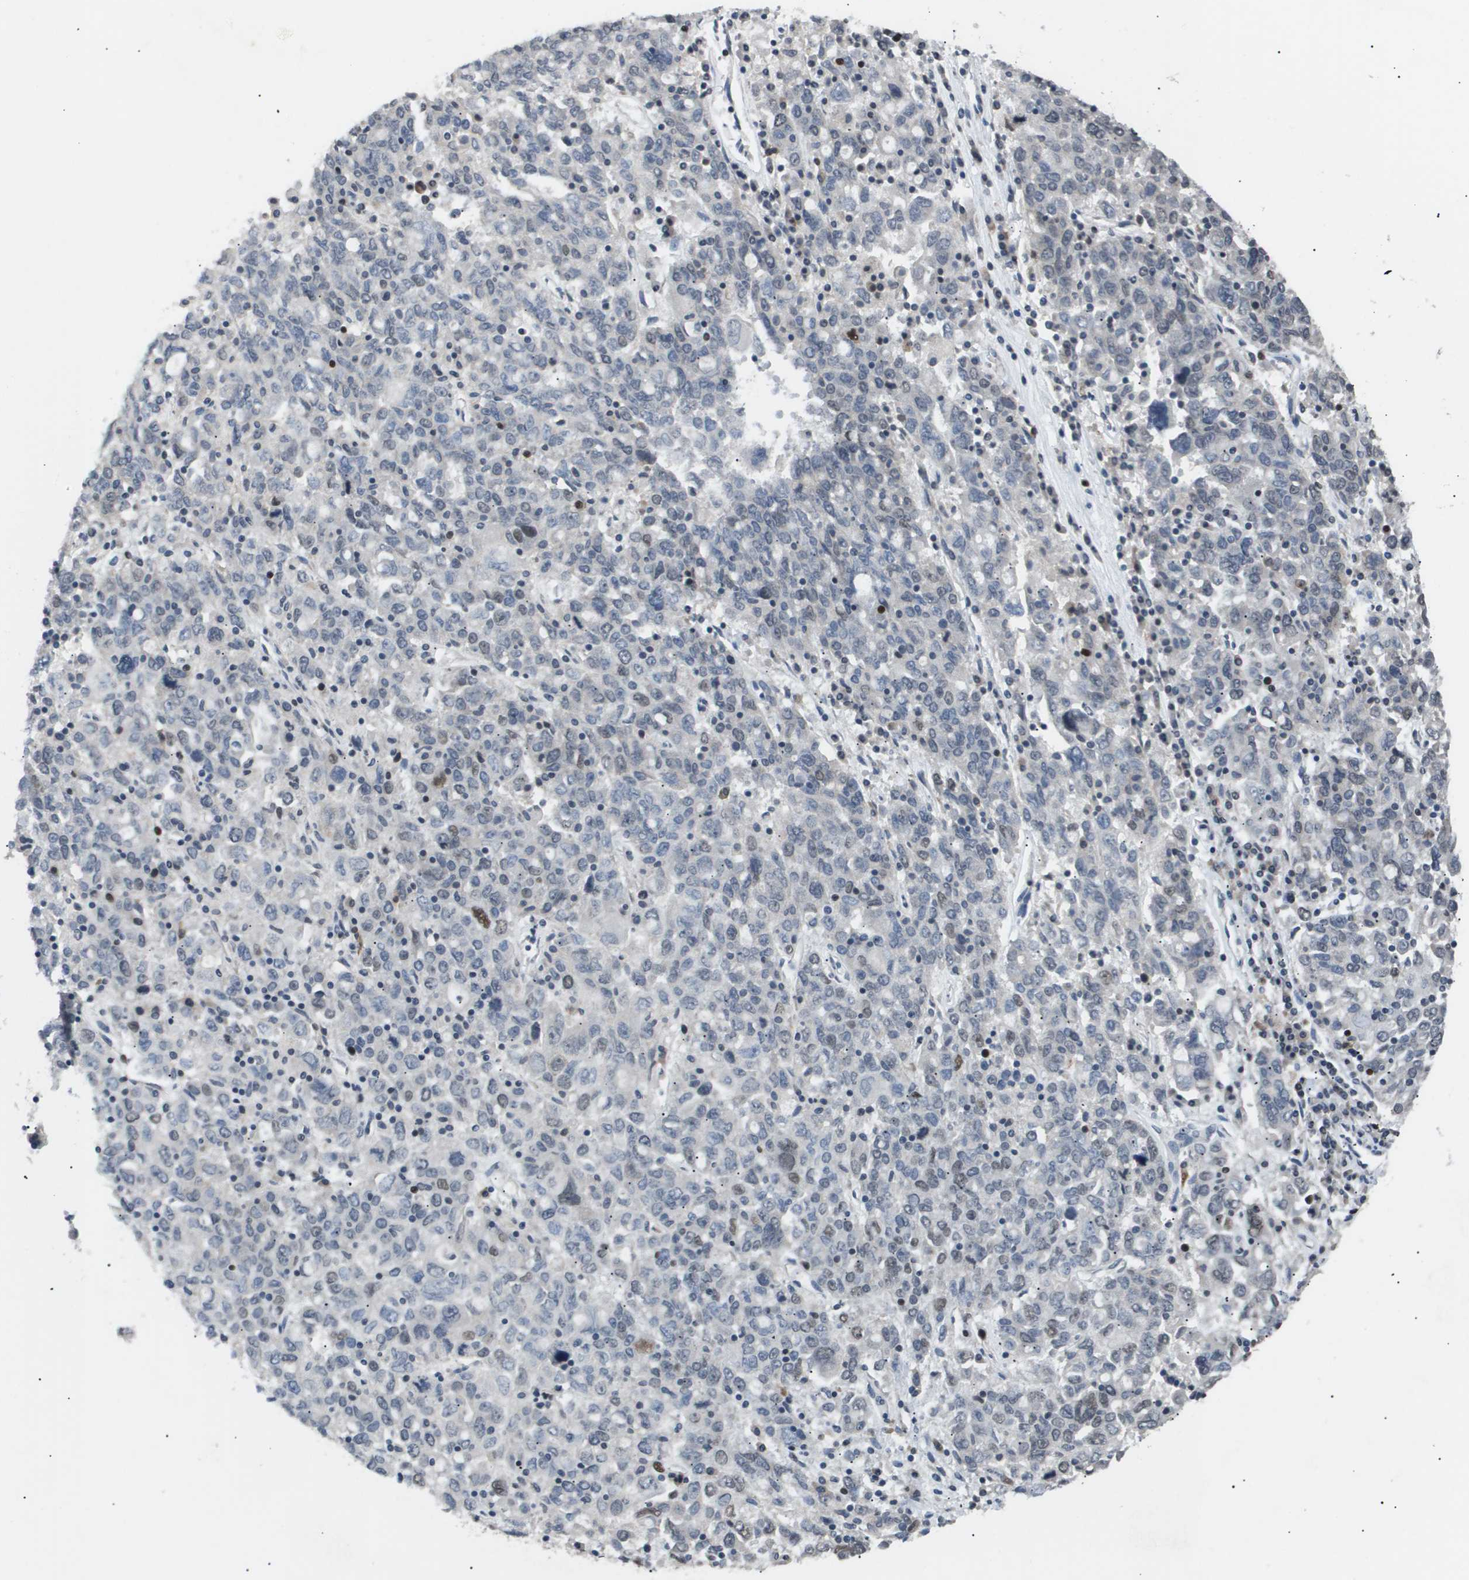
{"staining": {"intensity": "moderate", "quantity": "<25%", "location": "nuclear"}, "tissue": "ovarian cancer", "cell_type": "Tumor cells", "image_type": "cancer", "snomed": [{"axis": "morphology", "description": "Carcinoma, endometroid"}, {"axis": "topography", "description": "Ovary"}], "caption": "A photomicrograph of human ovarian cancer (endometroid carcinoma) stained for a protein exhibits moderate nuclear brown staining in tumor cells.", "gene": "ANAPC2", "patient": {"sex": "female", "age": 62}}